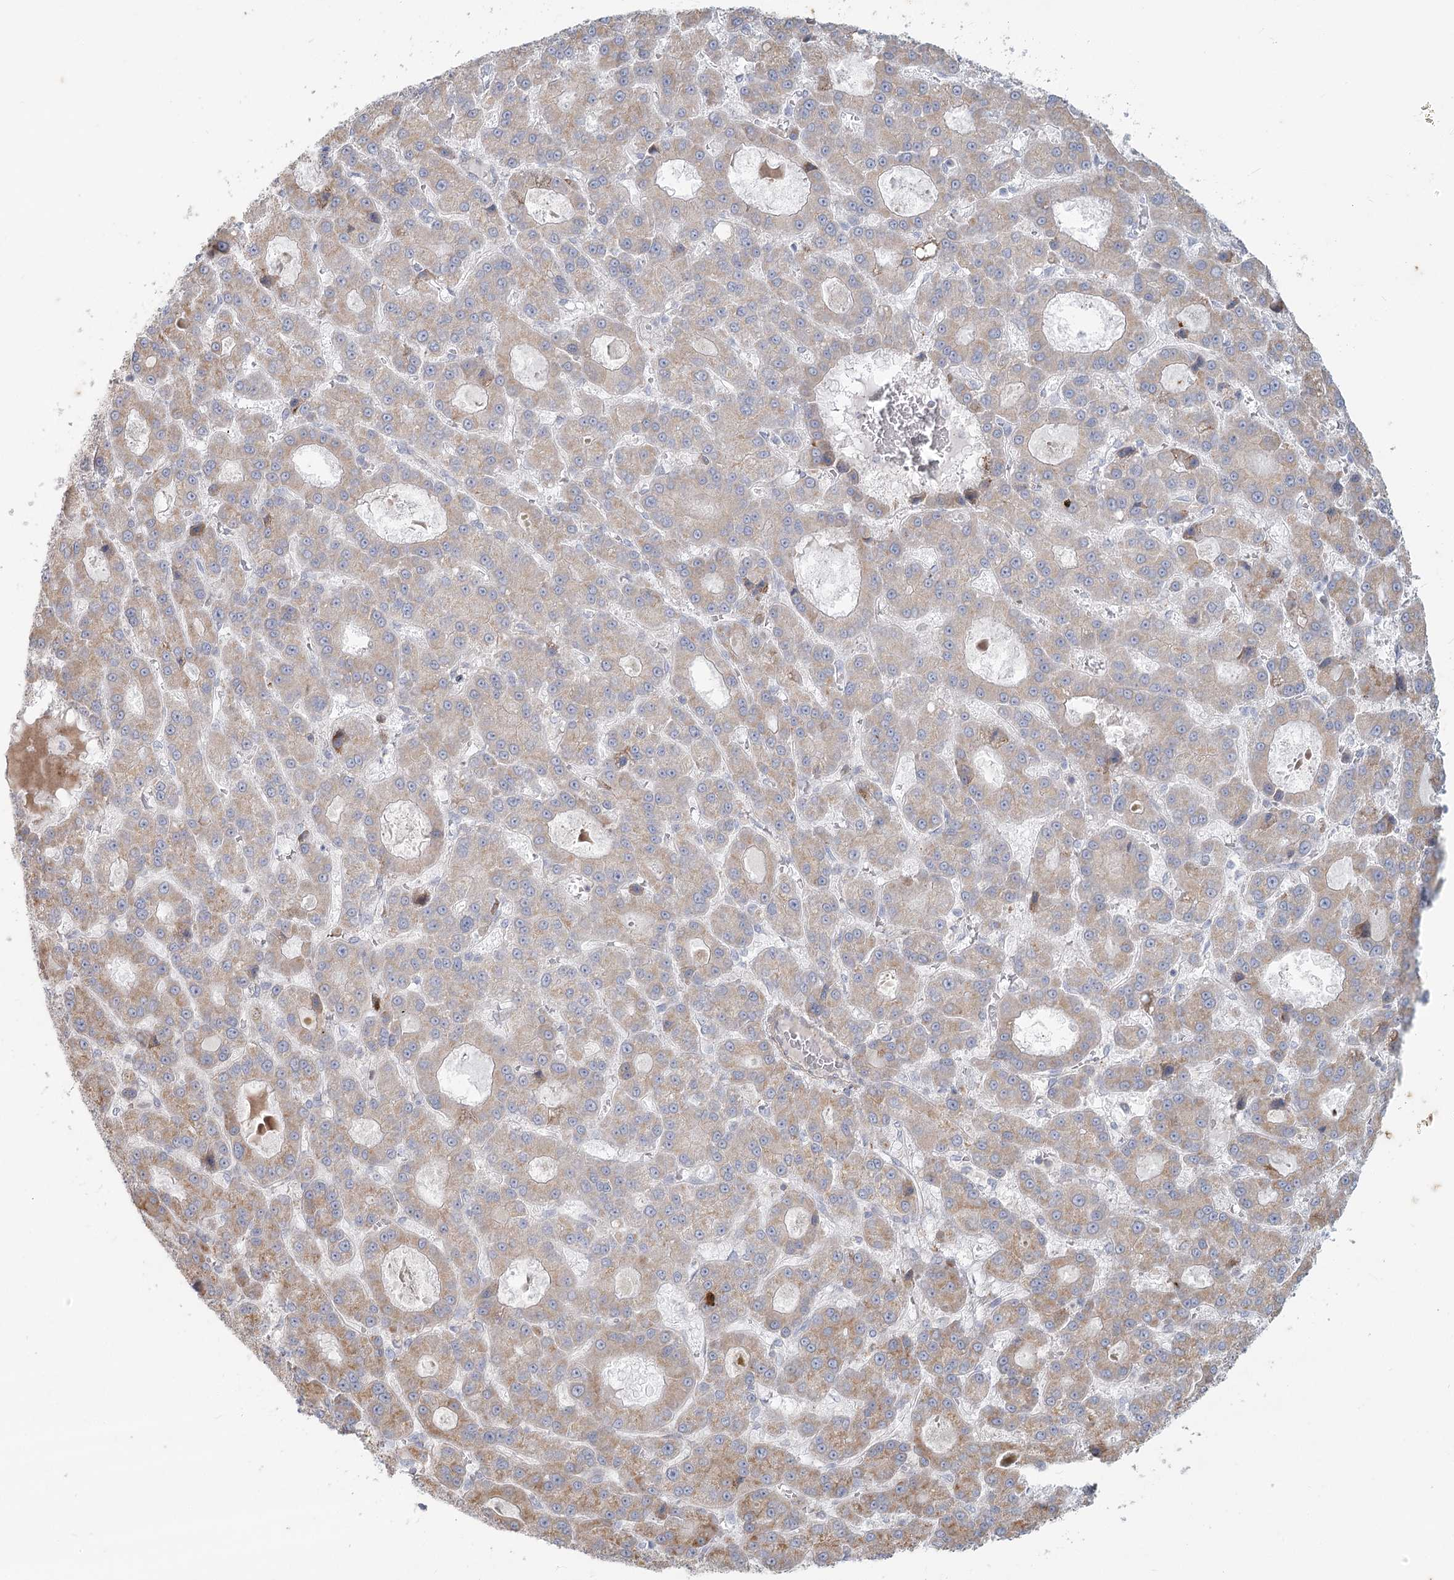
{"staining": {"intensity": "weak", "quantity": ">75%", "location": "cytoplasmic/membranous"}, "tissue": "liver cancer", "cell_type": "Tumor cells", "image_type": "cancer", "snomed": [{"axis": "morphology", "description": "Carcinoma, Hepatocellular, NOS"}, {"axis": "topography", "description": "Liver"}], "caption": "This is an image of IHC staining of hepatocellular carcinoma (liver), which shows weak expression in the cytoplasmic/membranous of tumor cells.", "gene": "MTG1", "patient": {"sex": "male", "age": 70}}